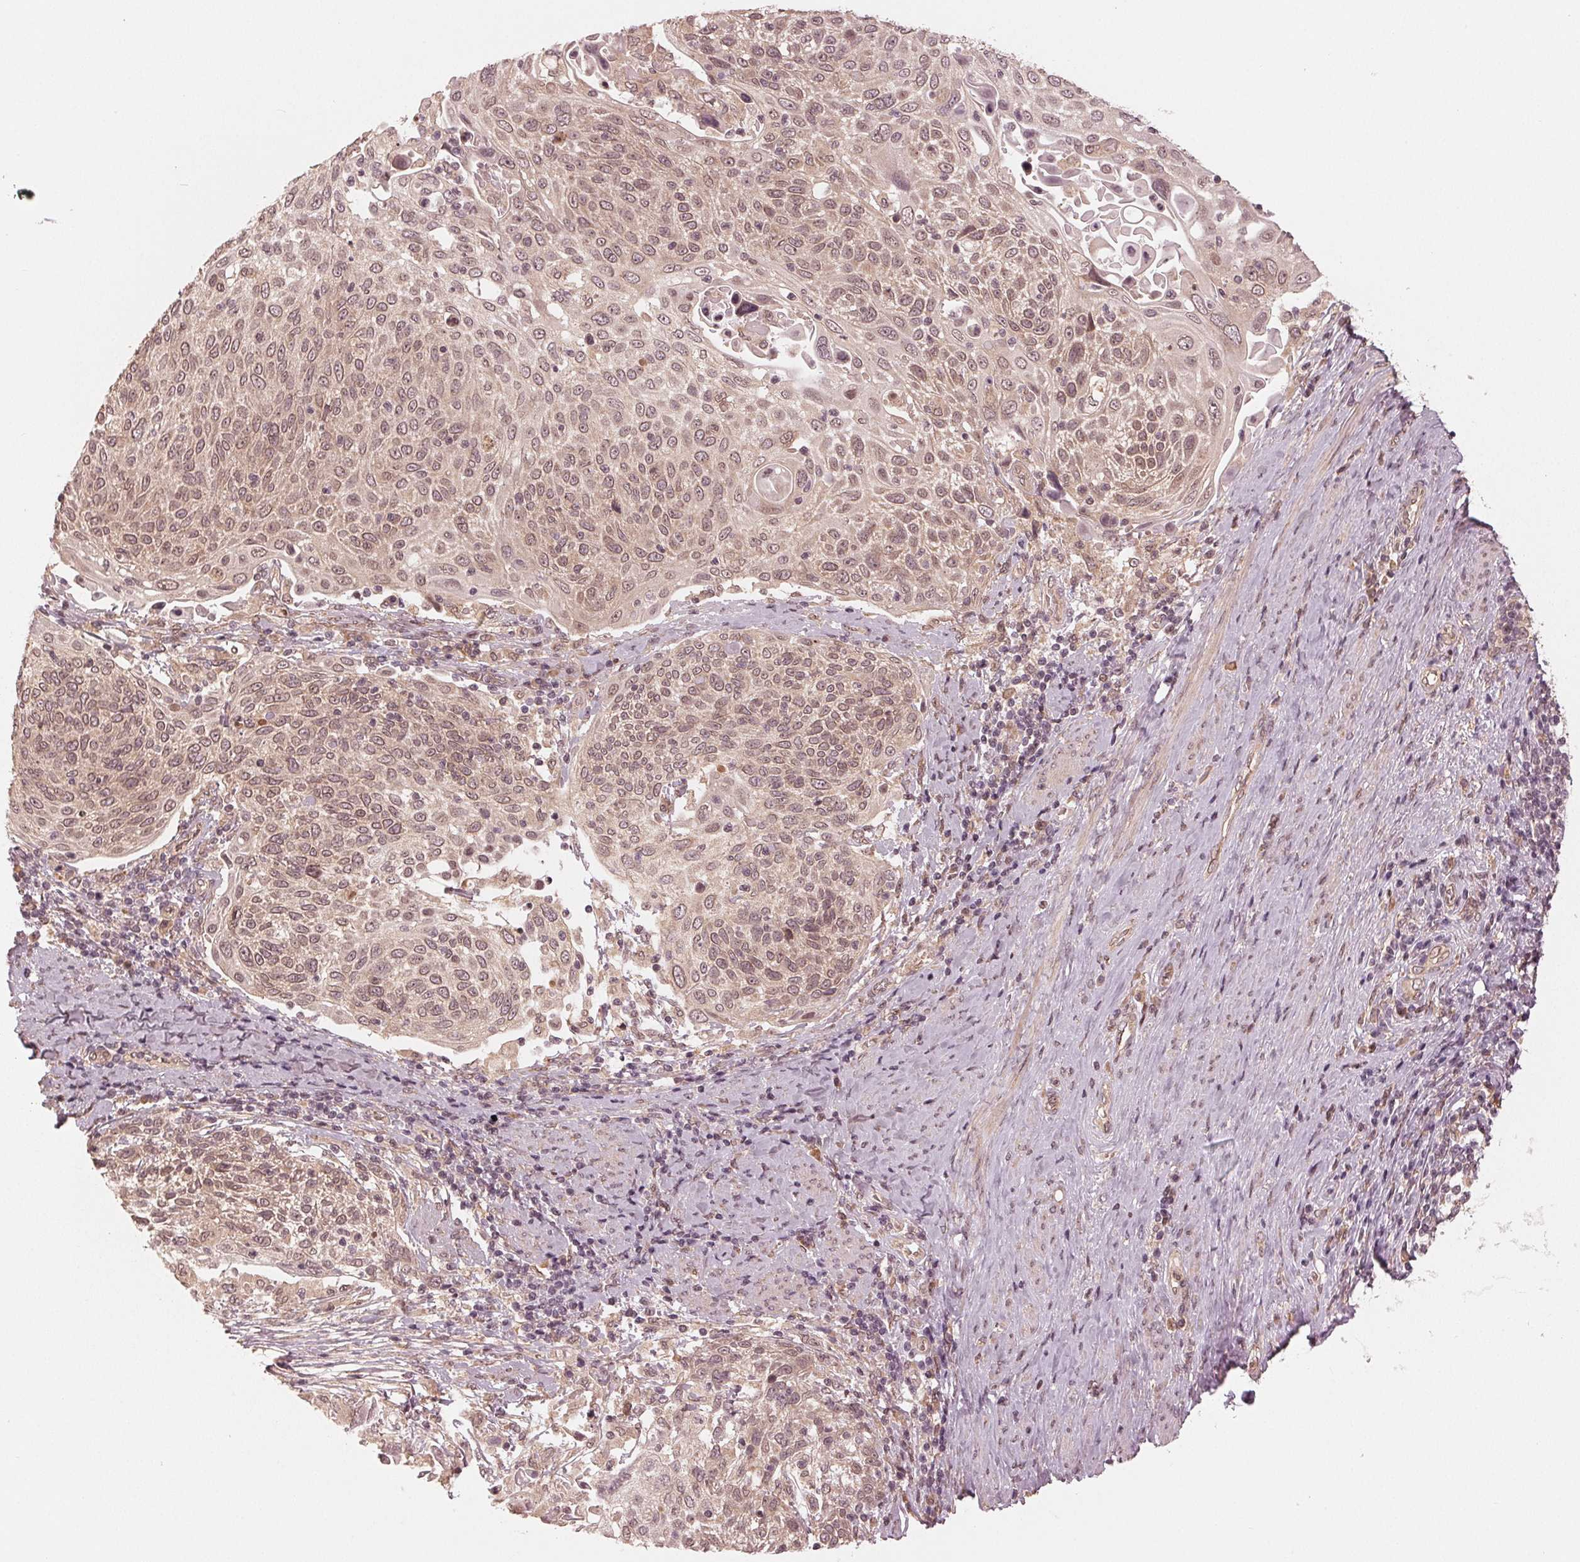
{"staining": {"intensity": "weak", "quantity": ">75%", "location": "cytoplasmic/membranous,nuclear"}, "tissue": "cervical cancer", "cell_type": "Tumor cells", "image_type": "cancer", "snomed": [{"axis": "morphology", "description": "Squamous cell carcinoma, NOS"}, {"axis": "topography", "description": "Cervix"}], "caption": "This micrograph reveals squamous cell carcinoma (cervical) stained with immunohistochemistry to label a protein in brown. The cytoplasmic/membranous and nuclear of tumor cells show weak positivity for the protein. Nuclei are counter-stained blue.", "gene": "ZNF471", "patient": {"sex": "female", "age": 61}}